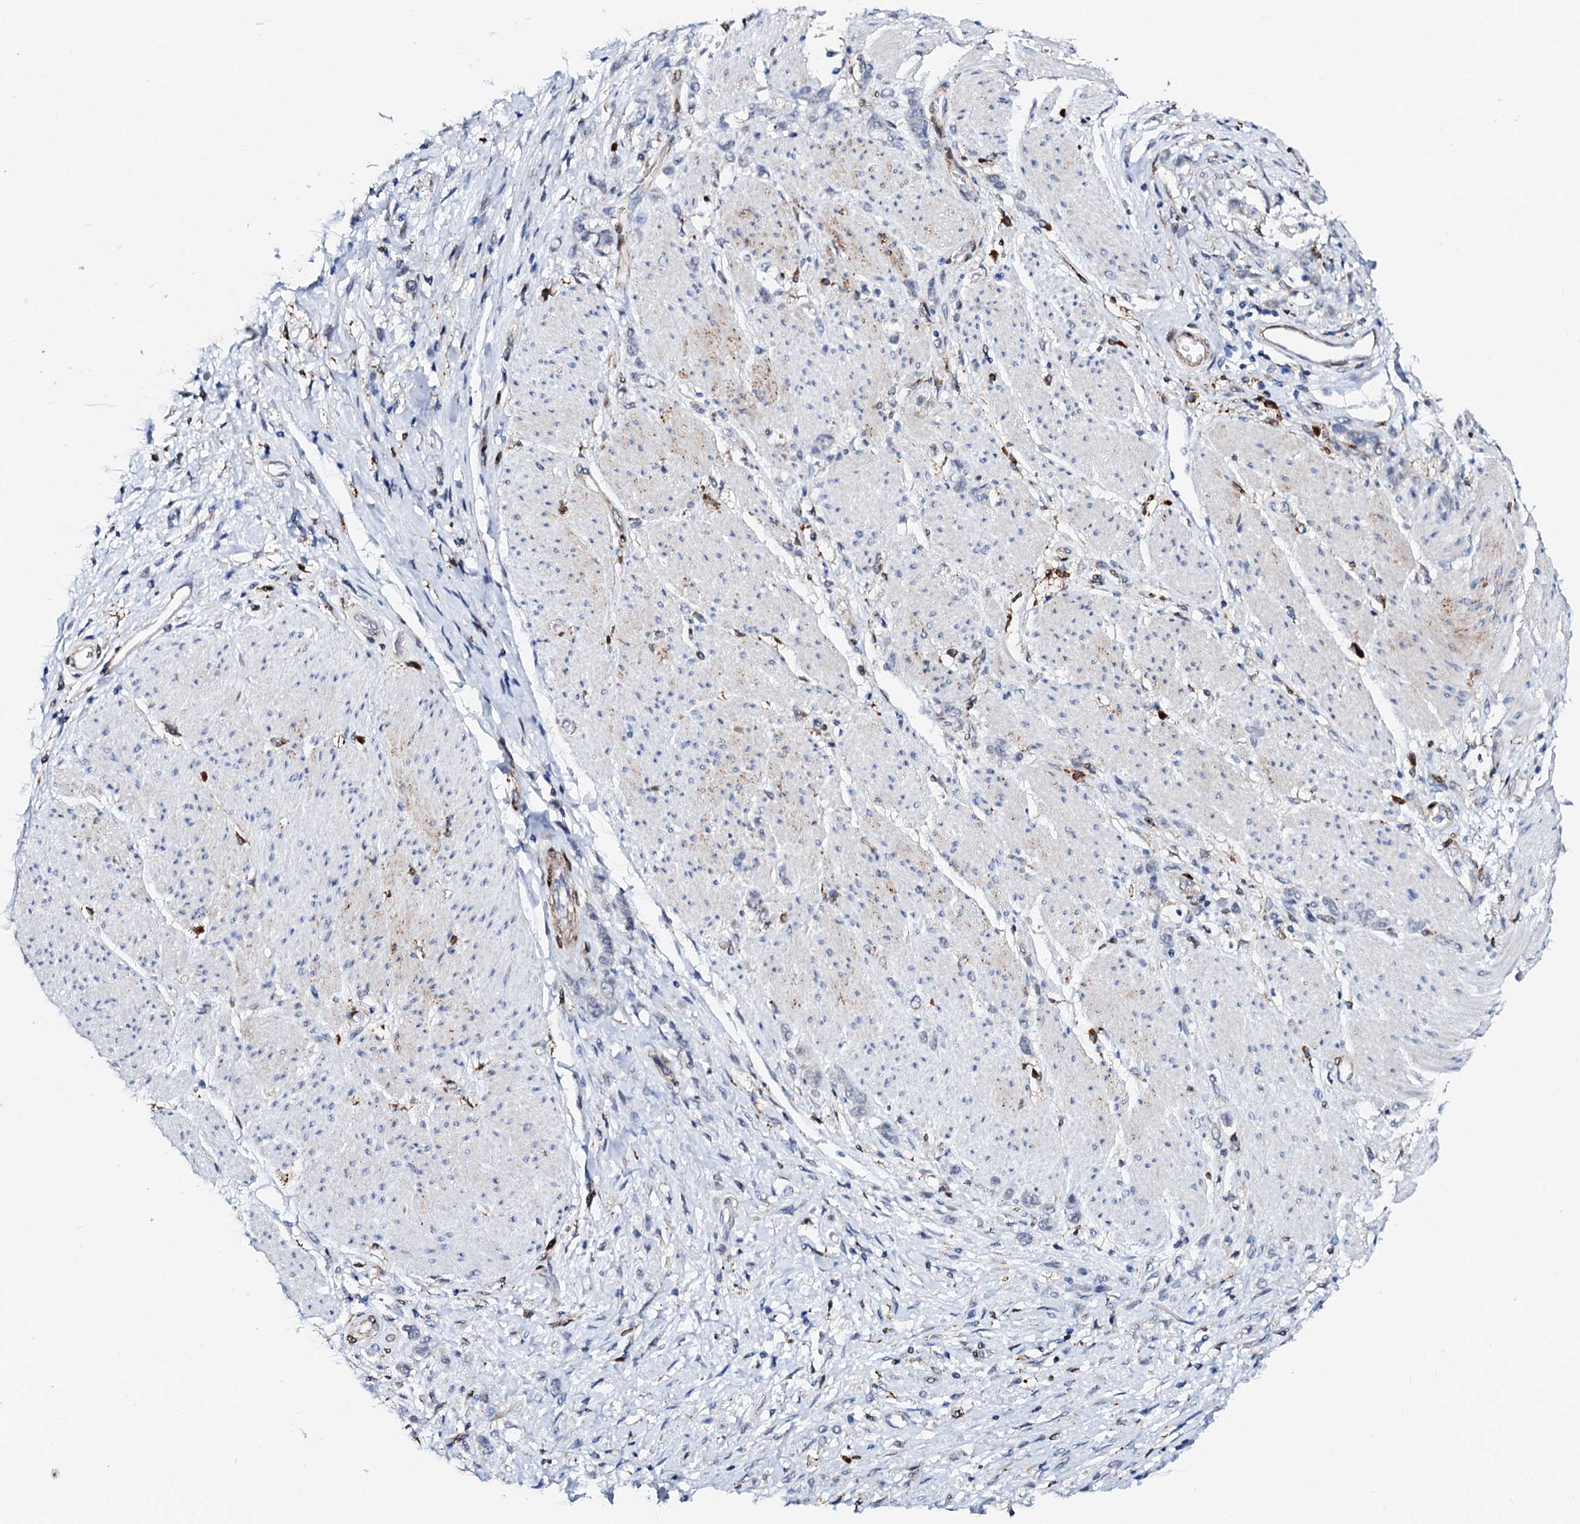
{"staining": {"intensity": "negative", "quantity": "none", "location": "none"}, "tissue": "stomach cancer", "cell_type": "Tumor cells", "image_type": "cancer", "snomed": [{"axis": "morphology", "description": "Adenocarcinoma, NOS"}, {"axis": "topography", "description": "Stomach"}], "caption": "Tumor cells are negative for brown protein staining in stomach cancer. (Brightfield microscopy of DAB (3,3'-diaminobenzidine) immunohistochemistry at high magnification).", "gene": "MED13L", "patient": {"sex": "female", "age": 60}}